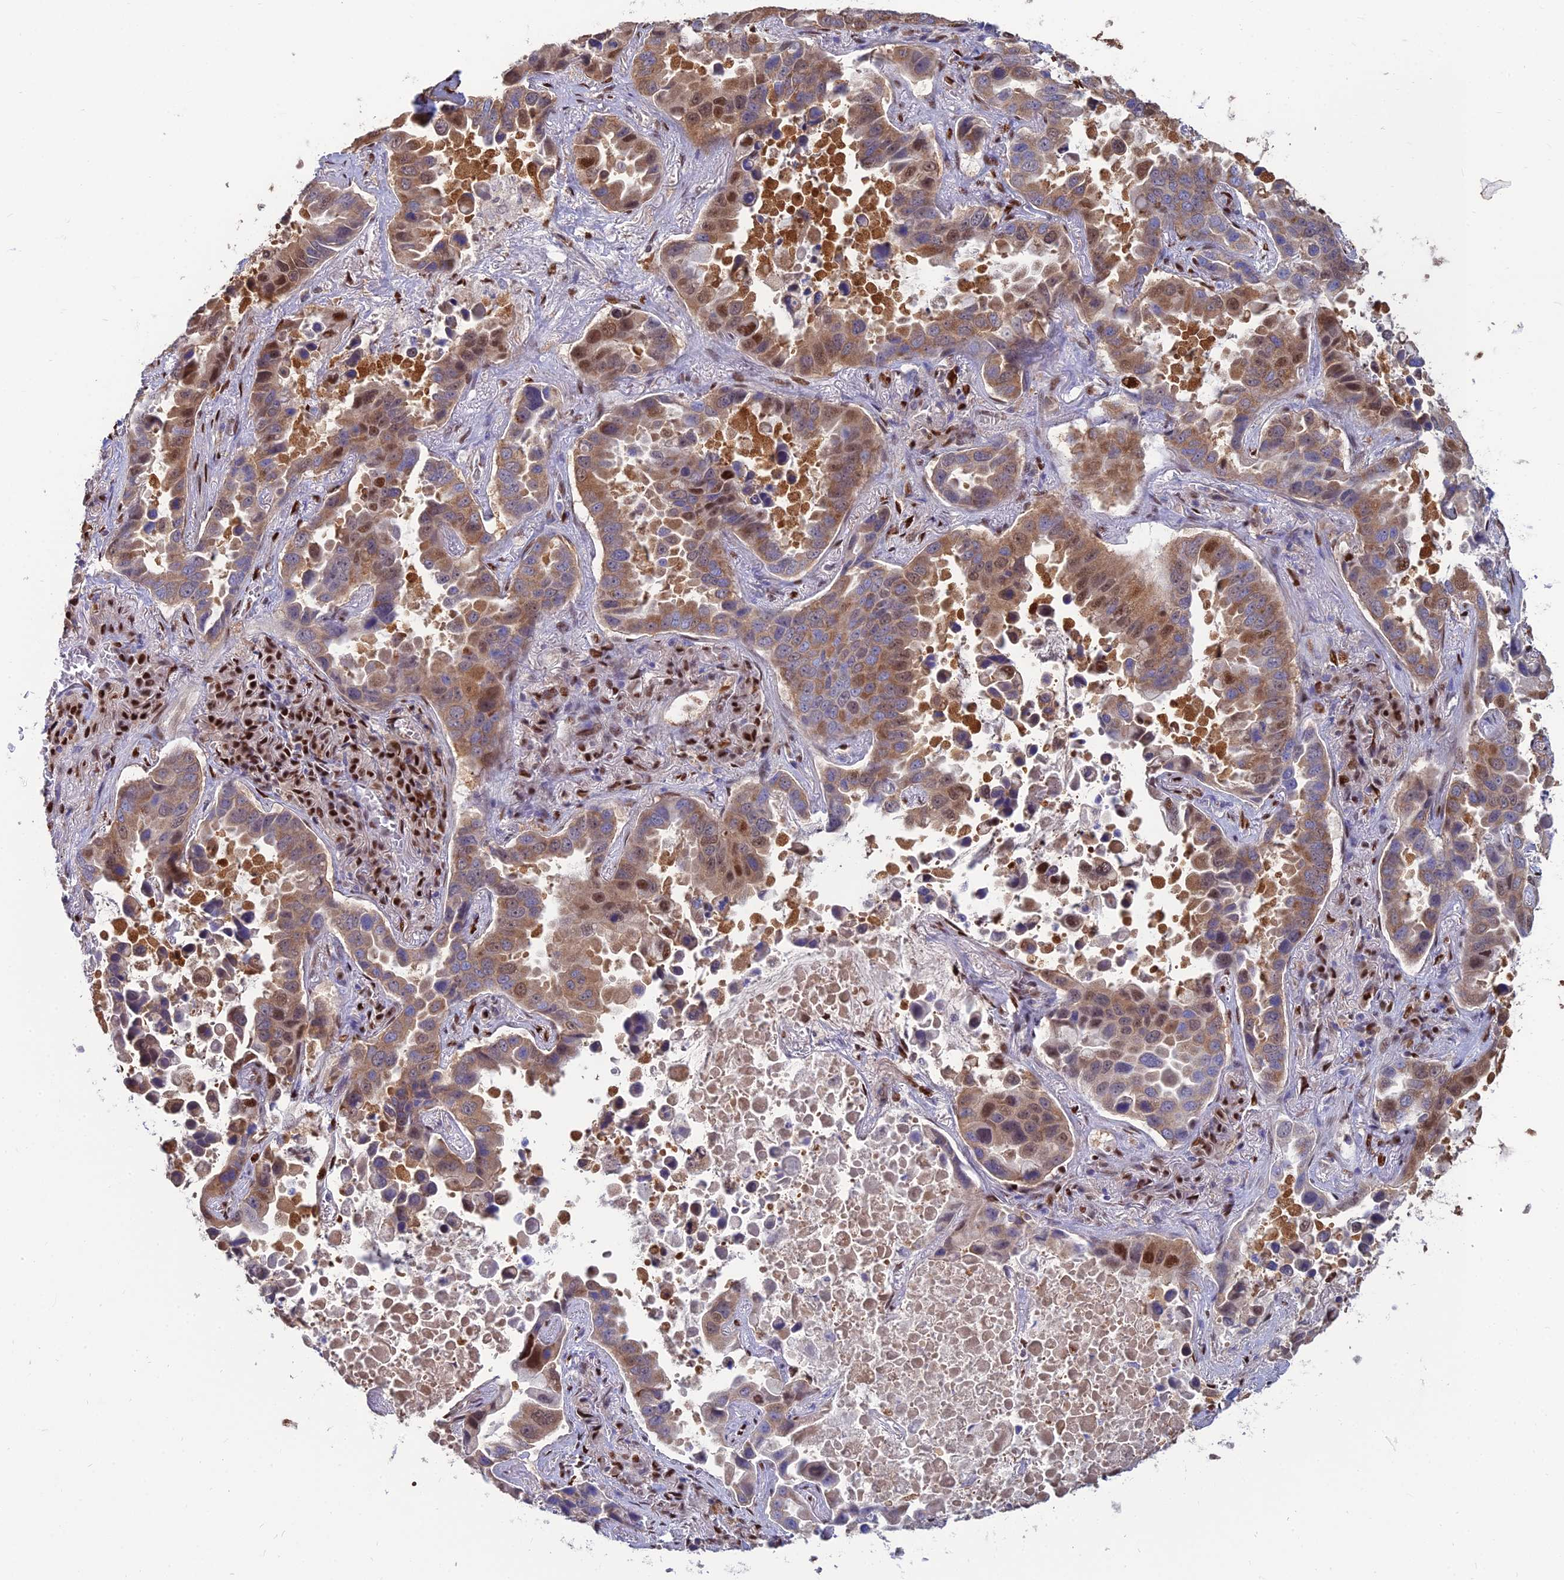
{"staining": {"intensity": "moderate", "quantity": ">75%", "location": "cytoplasmic/membranous,nuclear"}, "tissue": "lung cancer", "cell_type": "Tumor cells", "image_type": "cancer", "snomed": [{"axis": "morphology", "description": "Adenocarcinoma, NOS"}, {"axis": "topography", "description": "Lung"}], "caption": "Lung cancer (adenocarcinoma) was stained to show a protein in brown. There is medium levels of moderate cytoplasmic/membranous and nuclear expression in approximately >75% of tumor cells. (DAB (3,3'-diaminobenzidine) IHC, brown staining for protein, blue staining for nuclei).", "gene": "DNPEP", "patient": {"sex": "male", "age": 64}}